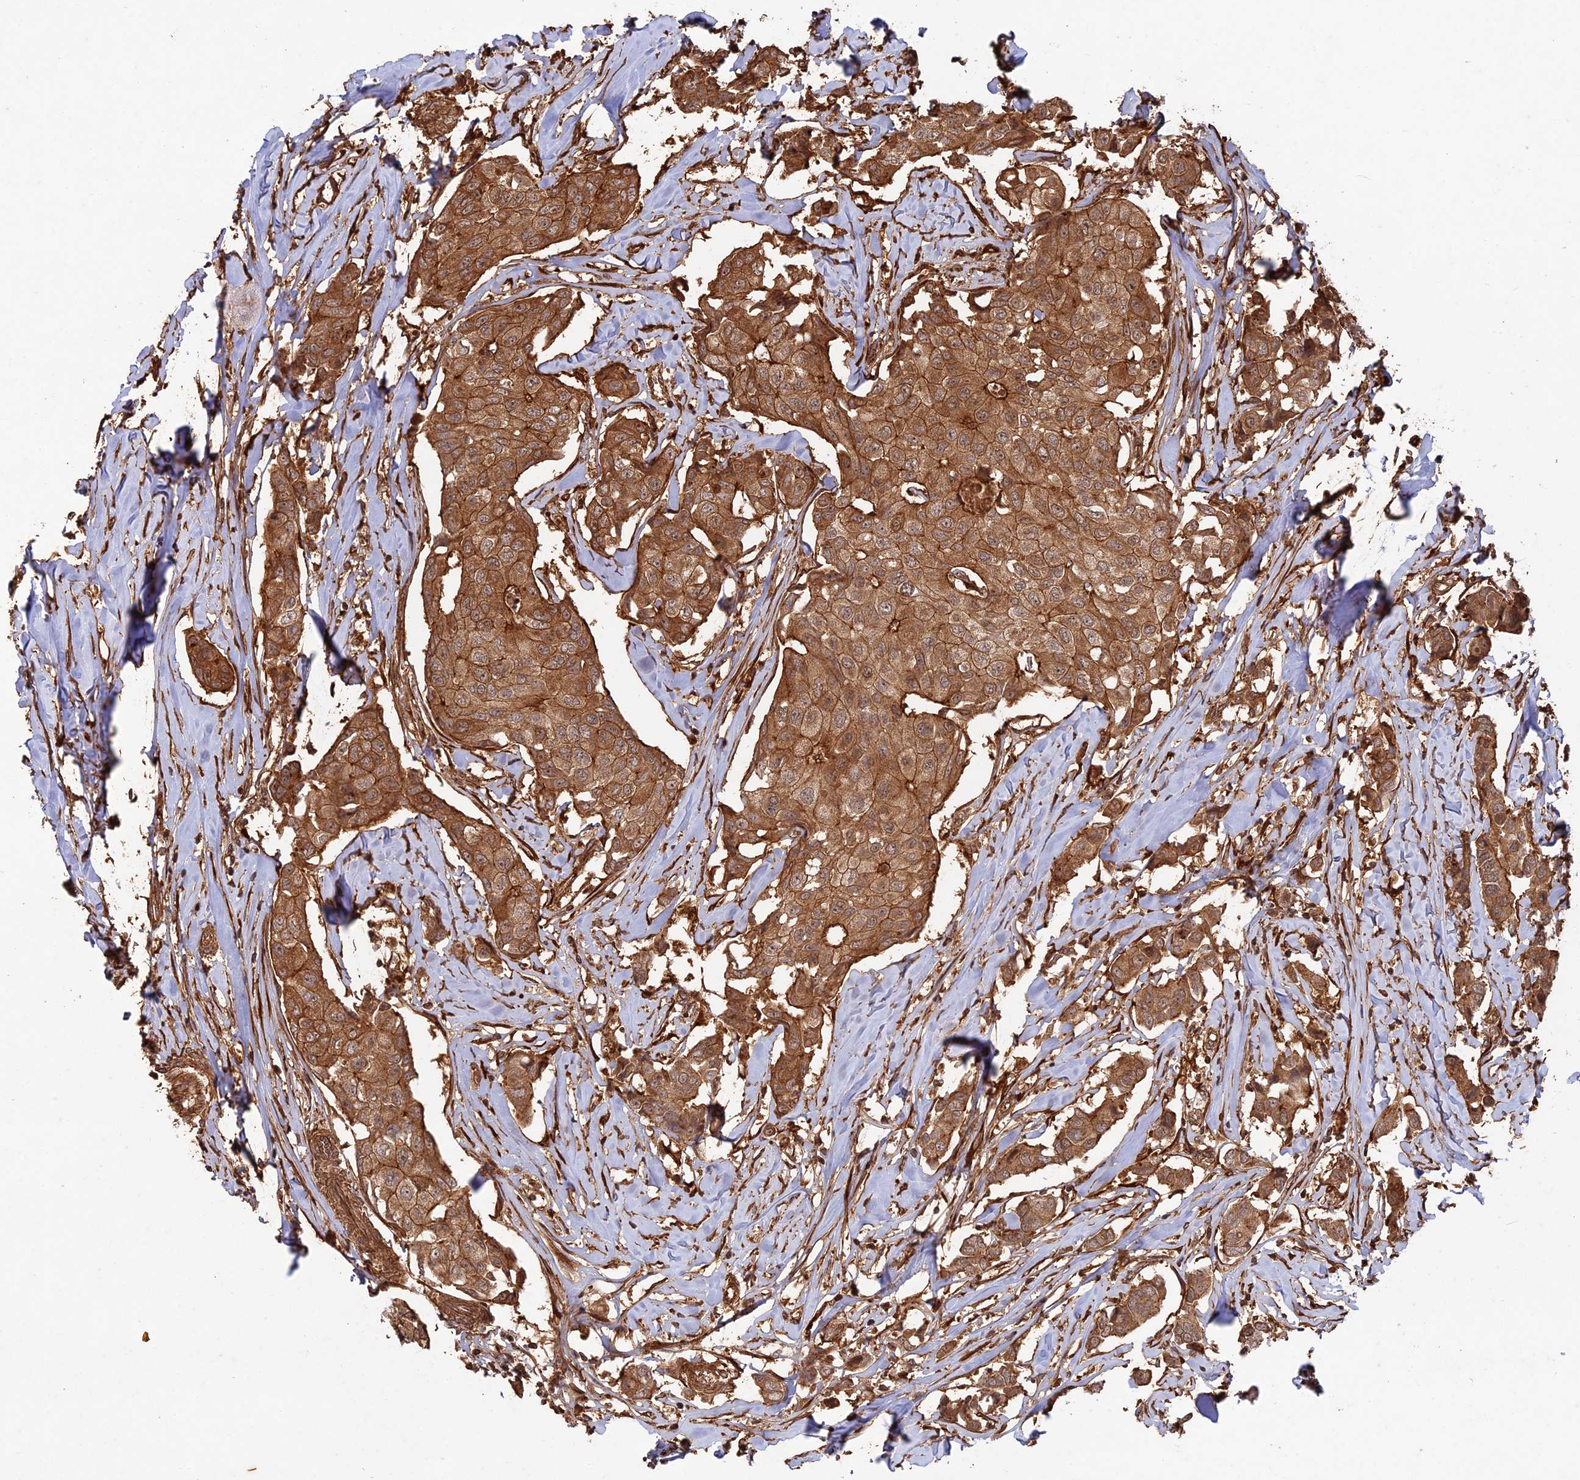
{"staining": {"intensity": "moderate", "quantity": ">75%", "location": "cytoplasmic/membranous"}, "tissue": "breast cancer", "cell_type": "Tumor cells", "image_type": "cancer", "snomed": [{"axis": "morphology", "description": "Duct carcinoma"}, {"axis": "topography", "description": "Breast"}], "caption": "High-power microscopy captured an immunohistochemistry (IHC) image of breast infiltrating ductal carcinoma, revealing moderate cytoplasmic/membranous staining in approximately >75% of tumor cells.", "gene": "CCDC174", "patient": {"sex": "female", "age": 80}}